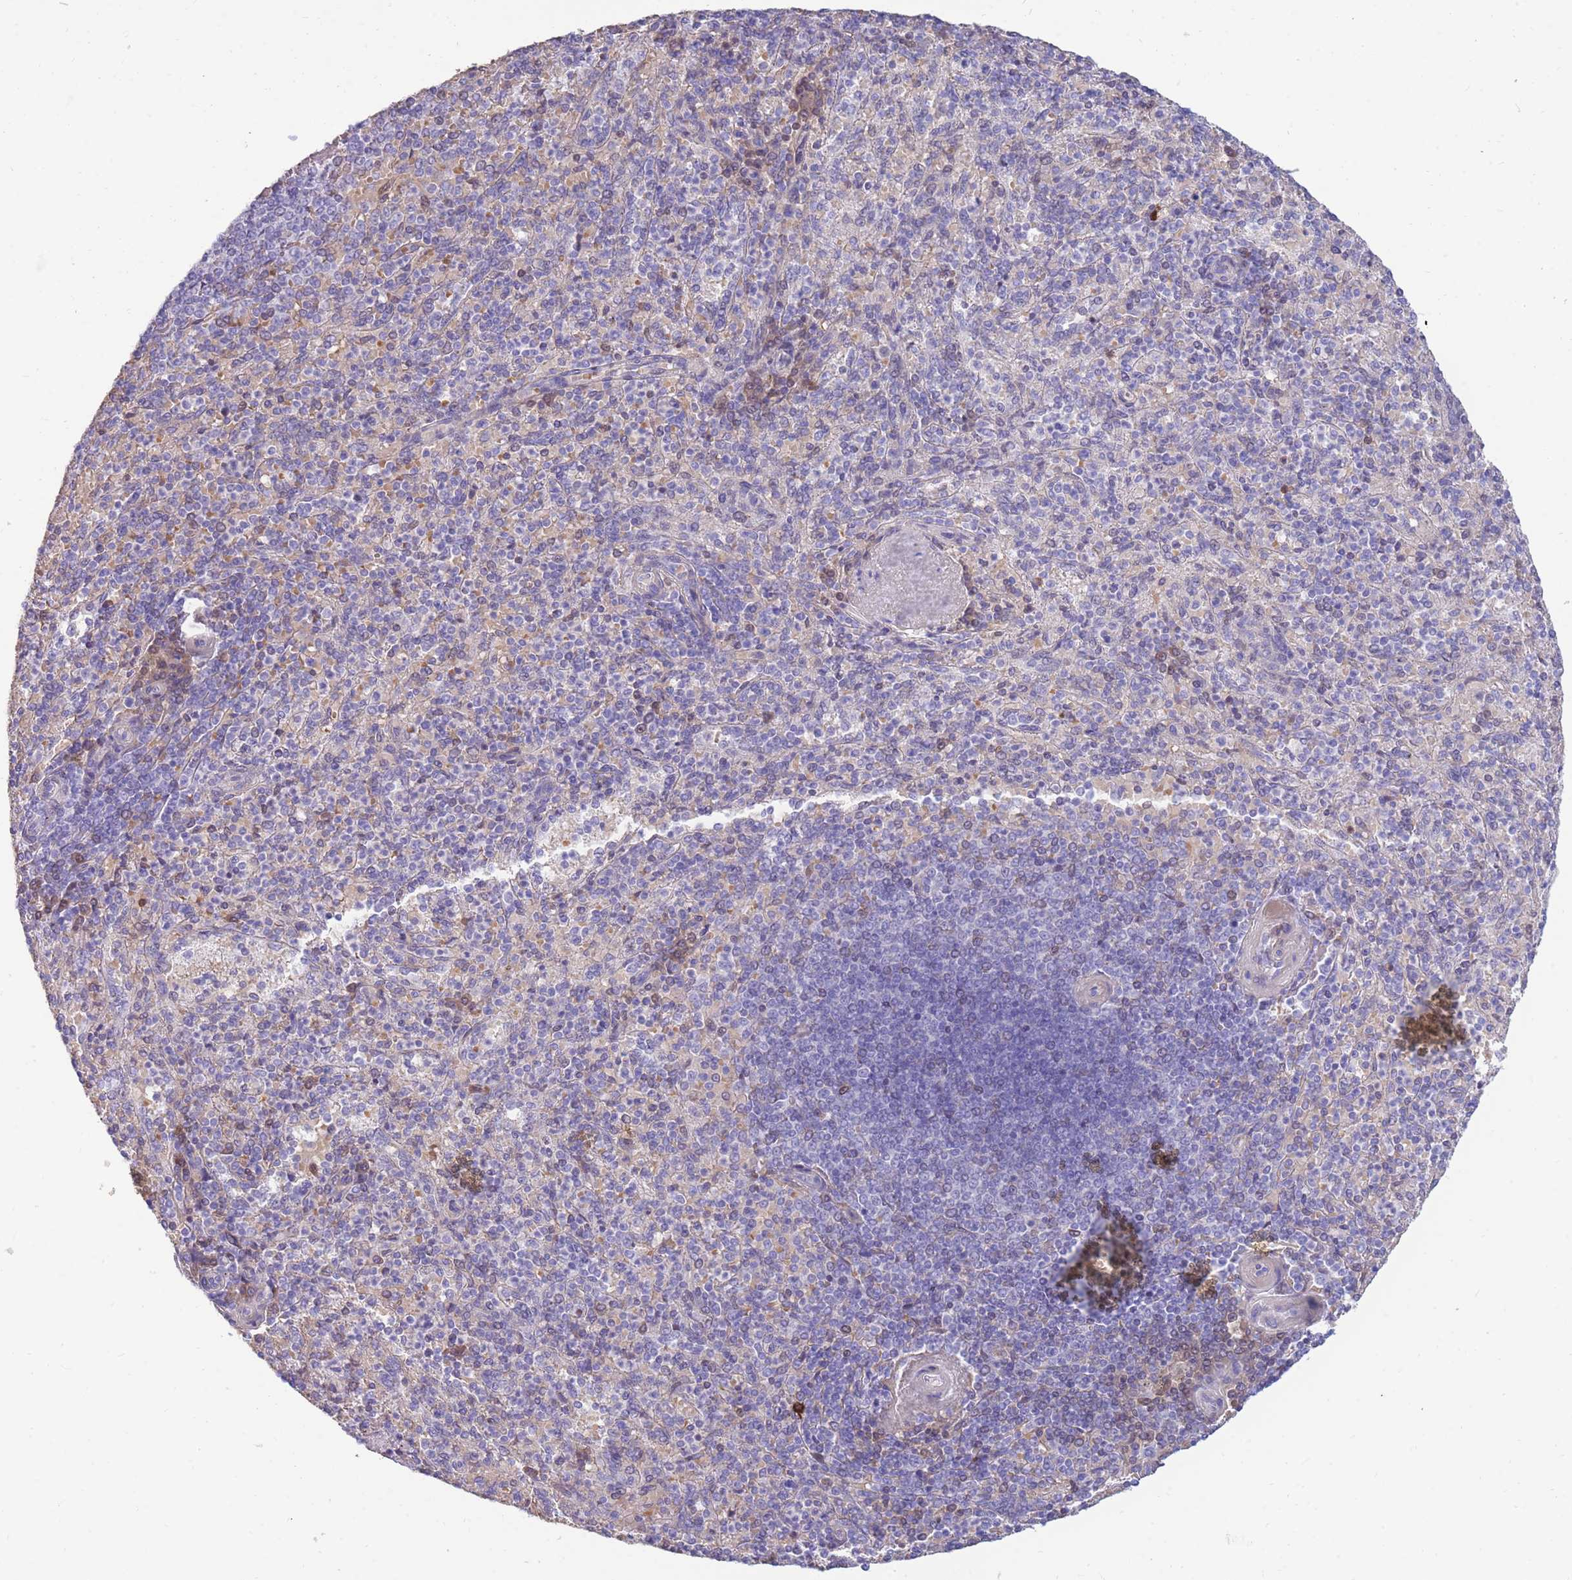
{"staining": {"intensity": "negative", "quantity": "none", "location": "none"}, "tissue": "spleen", "cell_type": "Cells in red pulp", "image_type": "normal", "snomed": [{"axis": "morphology", "description": "Normal tissue, NOS"}, {"axis": "topography", "description": "Spleen"}], "caption": "This photomicrograph is of normal spleen stained with IHC to label a protein in brown with the nuclei are counter-stained blue. There is no staining in cells in red pulp. (IHC, brightfield microscopy, high magnification).", "gene": "TPSAB1", "patient": {"sex": "male", "age": 82}}